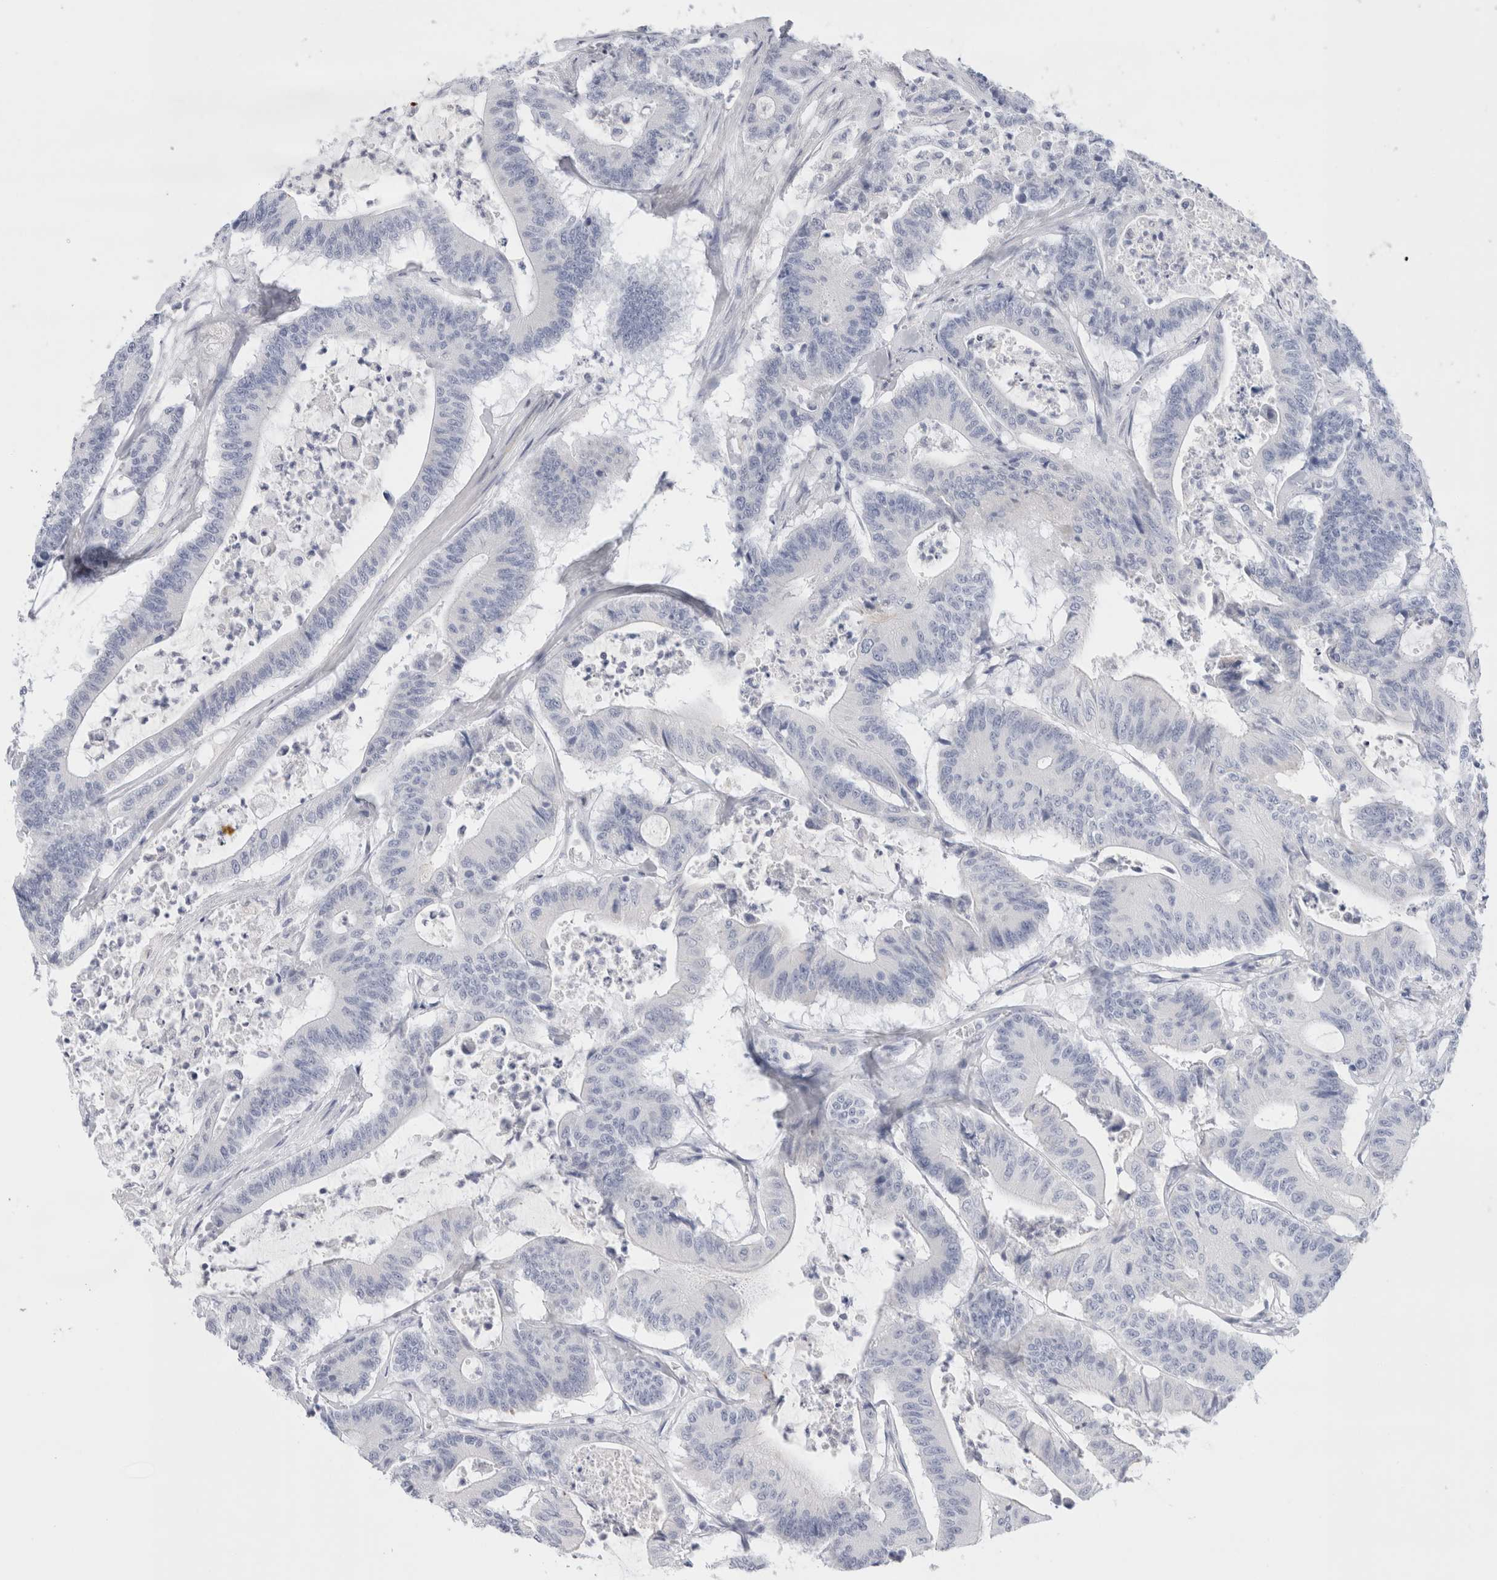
{"staining": {"intensity": "negative", "quantity": "none", "location": "none"}, "tissue": "colorectal cancer", "cell_type": "Tumor cells", "image_type": "cancer", "snomed": [{"axis": "morphology", "description": "Adenocarcinoma, NOS"}, {"axis": "topography", "description": "Colon"}], "caption": "High power microscopy image of an immunohistochemistry image of colorectal adenocarcinoma, revealing no significant expression in tumor cells.", "gene": "MUC15", "patient": {"sex": "female", "age": 84}}